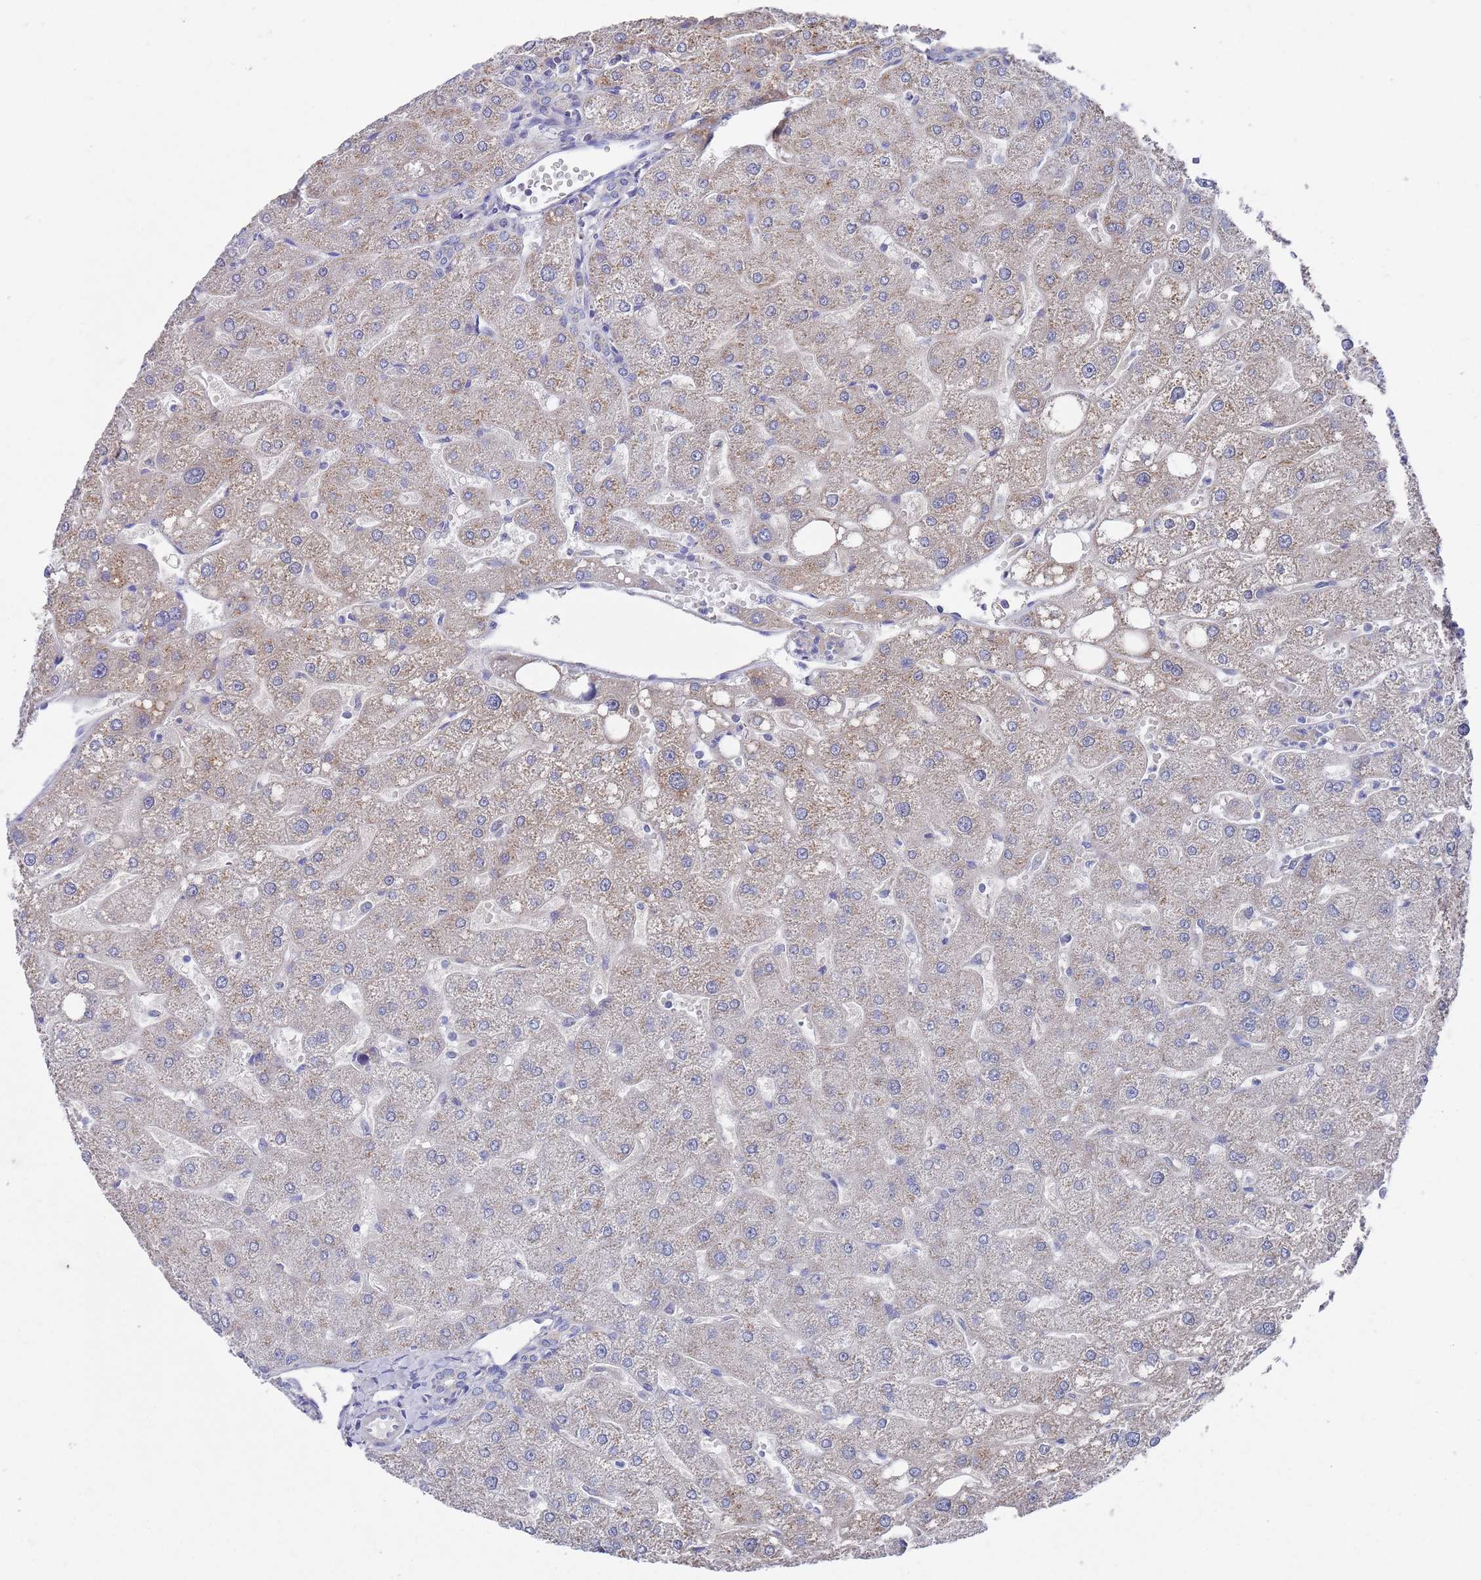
{"staining": {"intensity": "negative", "quantity": "none", "location": "none"}, "tissue": "liver", "cell_type": "Cholangiocytes", "image_type": "normal", "snomed": [{"axis": "morphology", "description": "Normal tissue, NOS"}, {"axis": "topography", "description": "Liver"}], "caption": "IHC of benign human liver displays no staining in cholangiocytes. (Brightfield microscopy of DAB immunohistochemistry (IHC) at high magnification).", "gene": "SCAPER", "patient": {"sex": "male", "age": 67}}